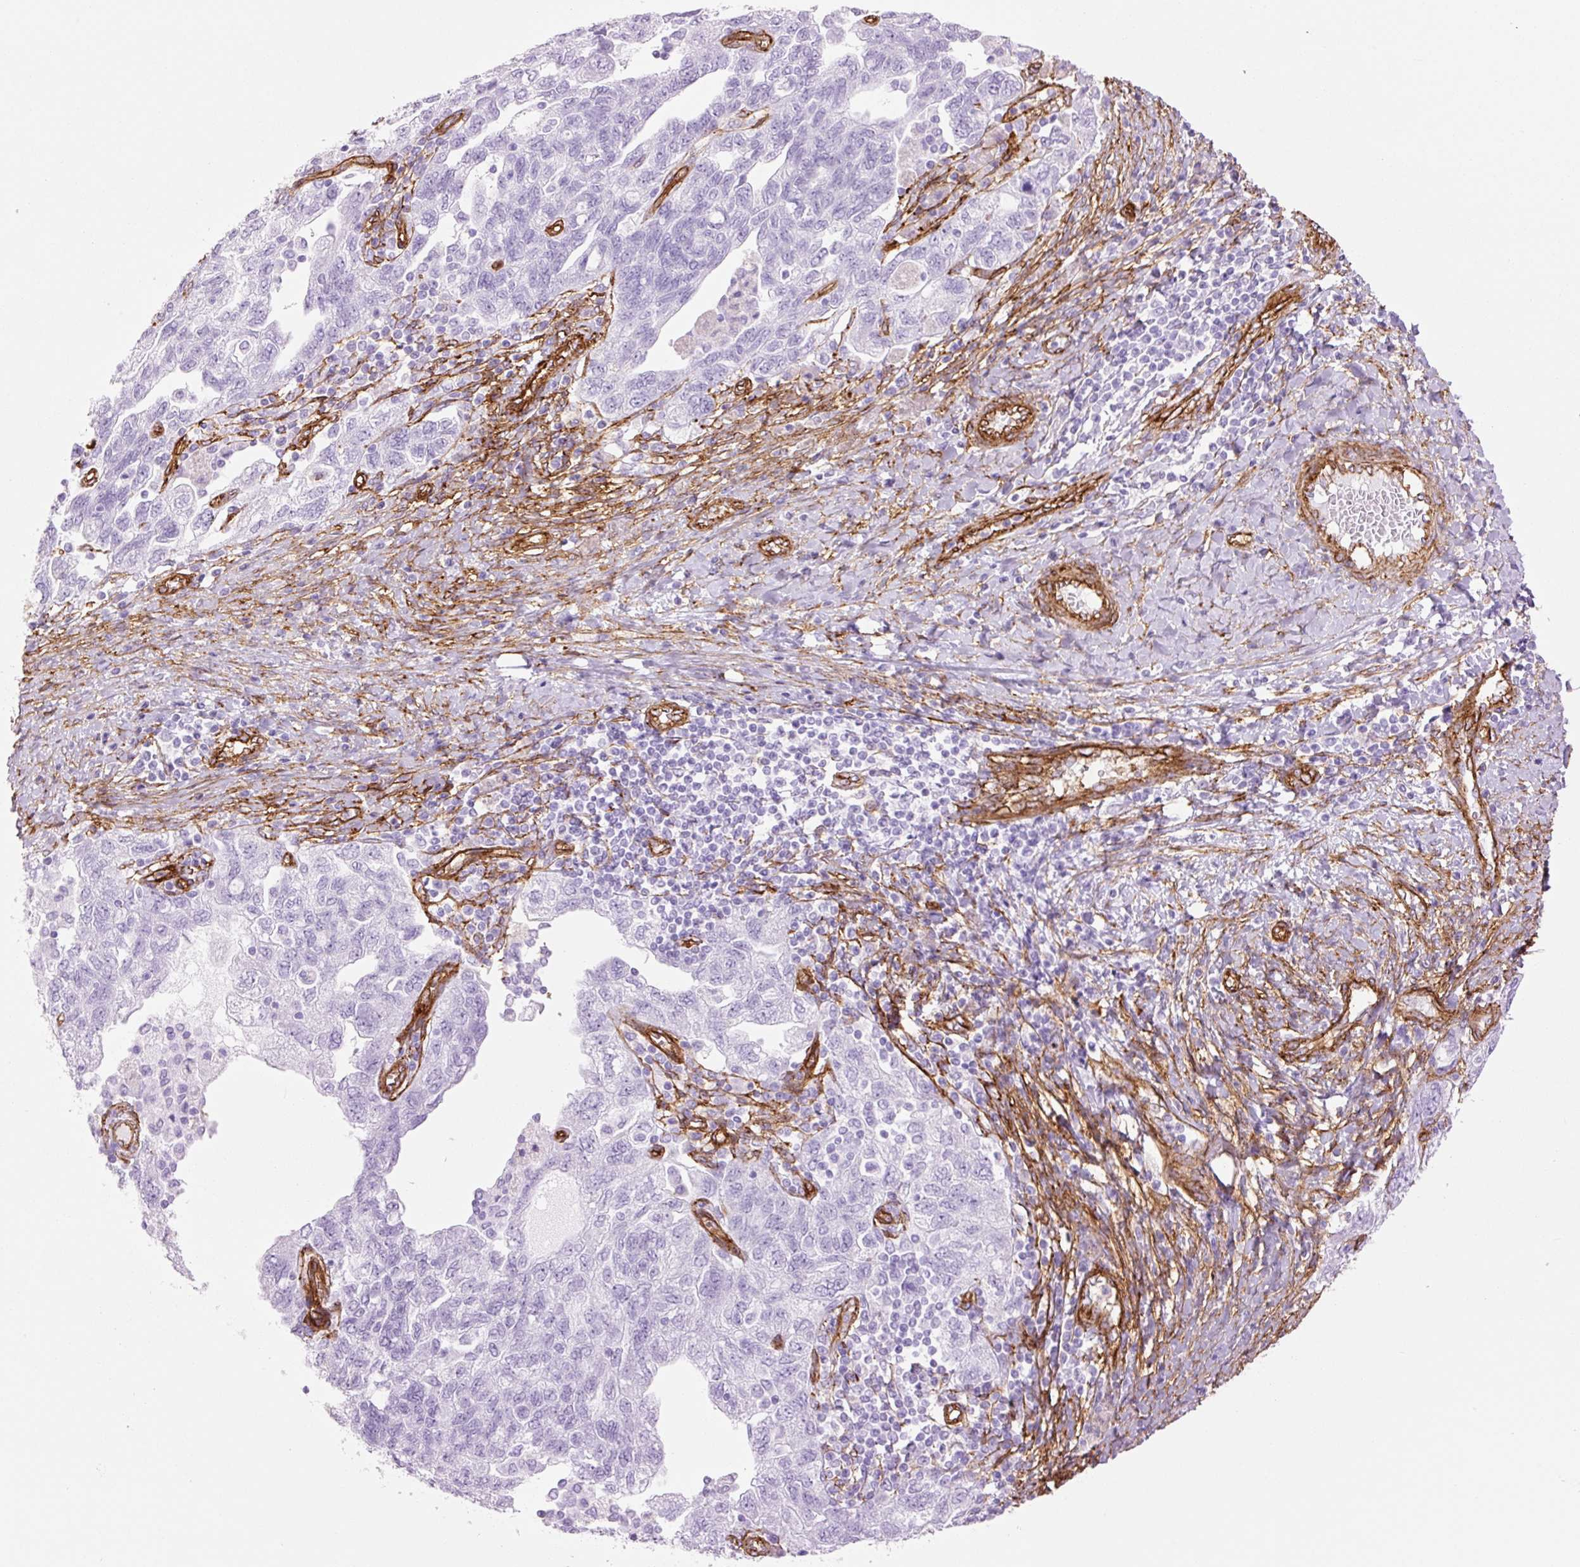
{"staining": {"intensity": "negative", "quantity": "none", "location": "none"}, "tissue": "ovarian cancer", "cell_type": "Tumor cells", "image_type": "cancer", "snomed": [{"axis": "morphology", "description": "Carcinoma, NOS"}, {"axis": "morphology", "description": "Cystadenocarcinoma, serous, NOS"}, {"axis": "topography", "description": "Ovary"}], "caption": "The histopathology image exhibits no staining of tumor cells in ovarian cancer (serous cystadenocarcinoma).", "gene": "CAV1", "patient": {"sex": "female", "age": 69}}